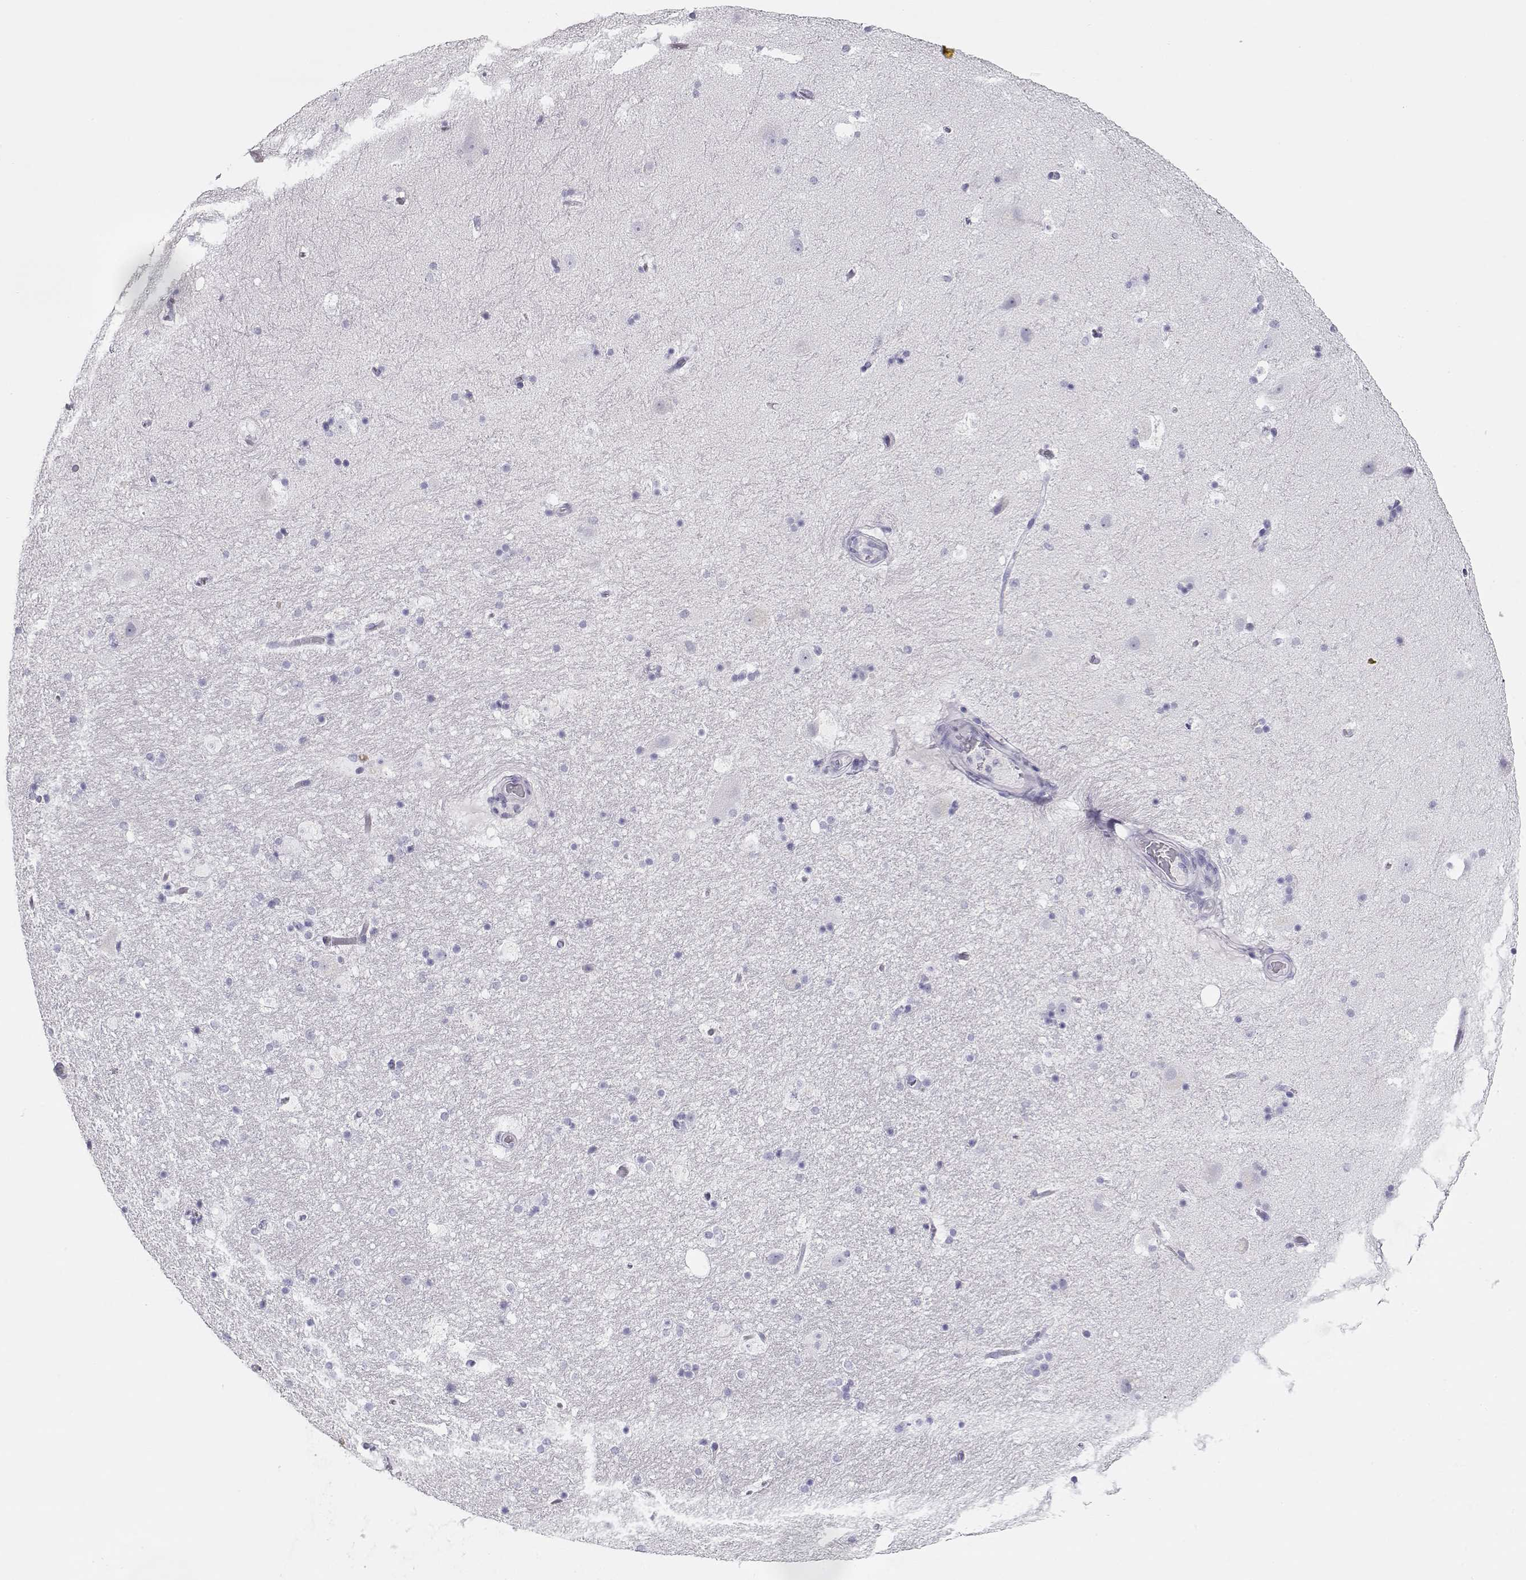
{"staining": {"intensity": "negative", "quantity": "none", "location": "none"}, "tissue": "hippocampus", "cell_type": "Glial cells", "image_type": "normal", "snomed": [{"axis": "morphology", "description": "Normal tissue, NOS"}, {"axis": "topography", "description": "Hippocampus"}], "caption": "This is a photomicrograph of immunohistochemistry staining of unremarkable hippocampus, which shows no staining in glial cells. (DAB IHC with hematoxylin counter stain).", "gene": "MAGEC1", "patient": {"sex": "male", "age": 51}}